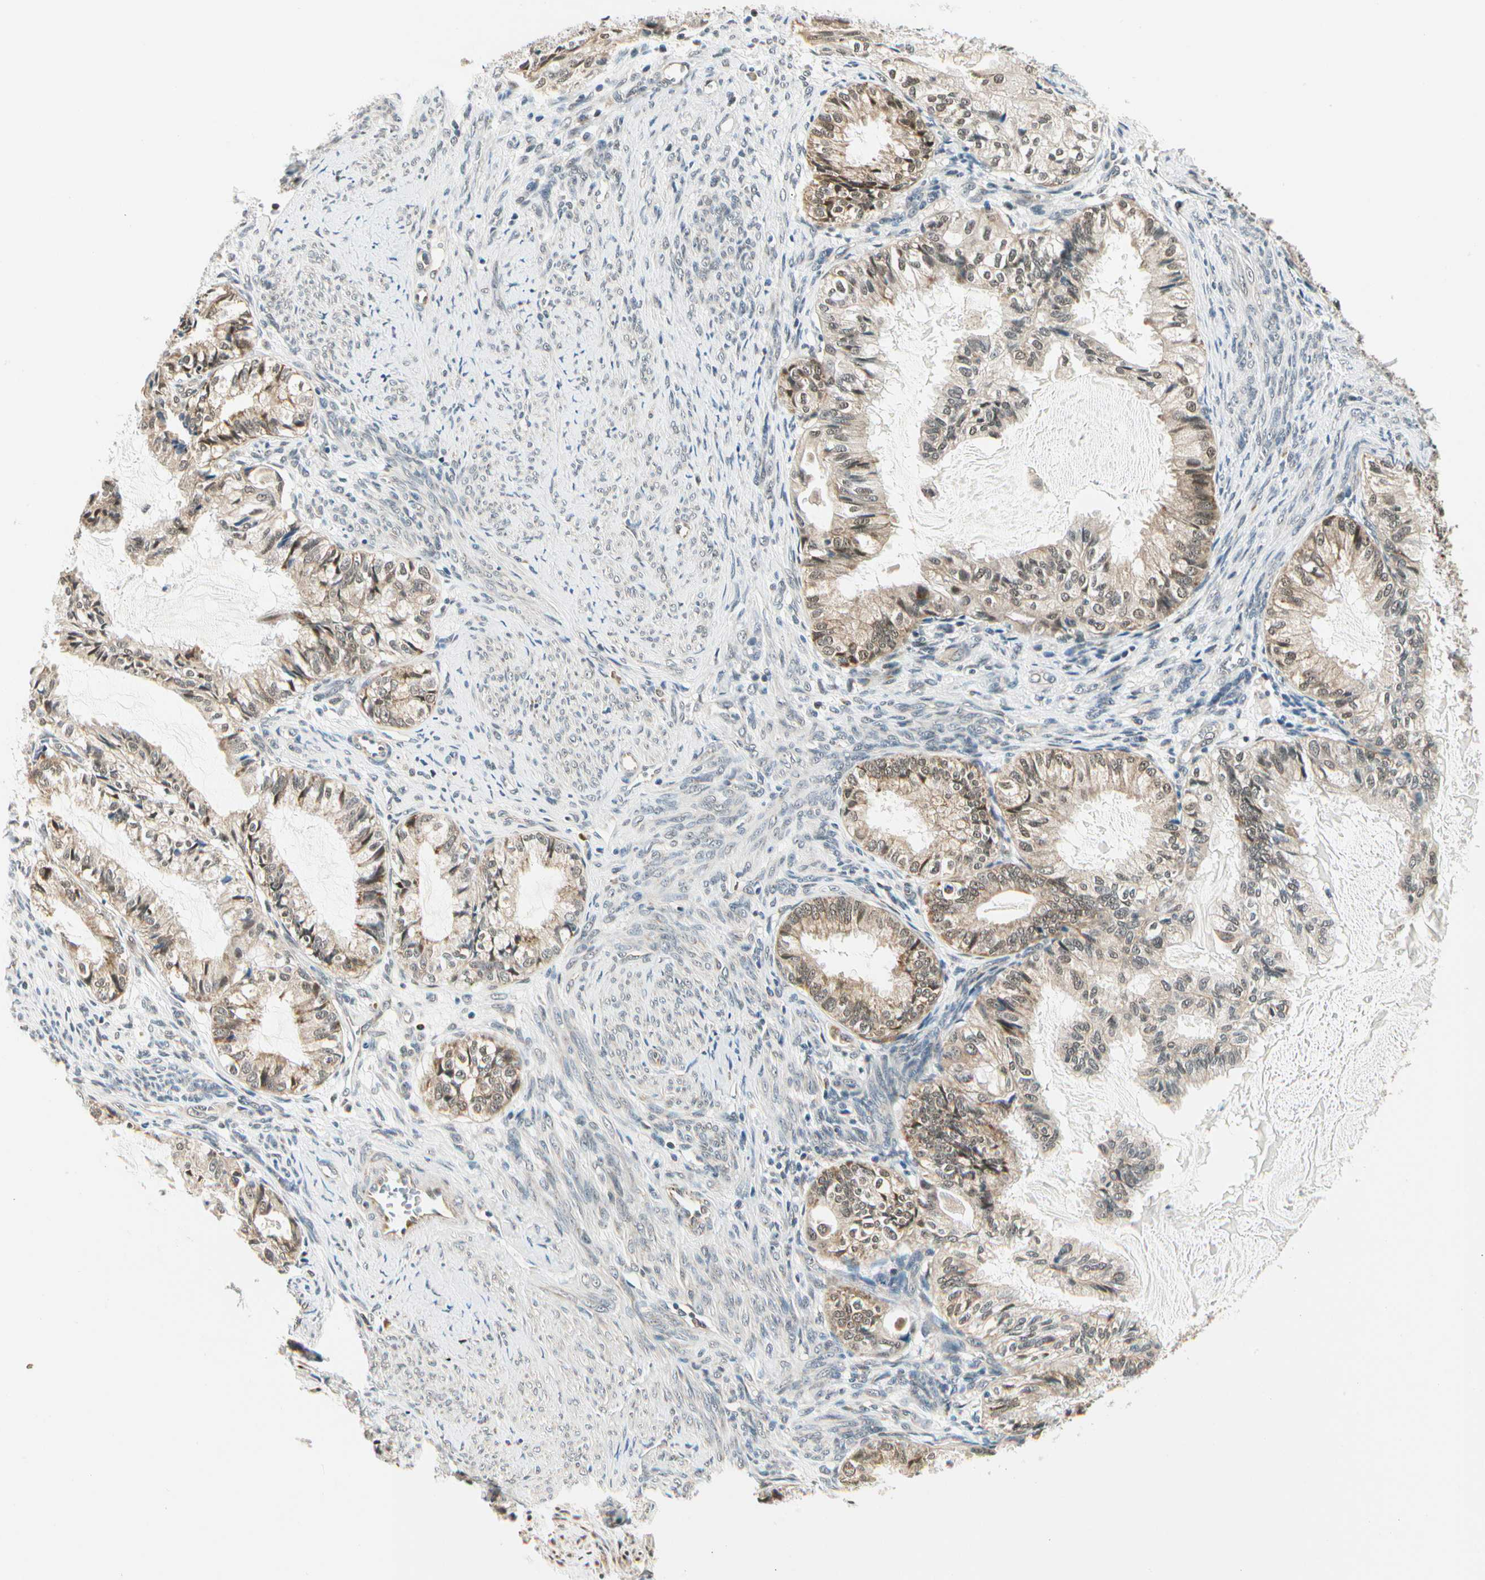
{"staining": {"intensity": "moderate", "quantity": "25%-75%", "location": "cytoplasmic/membranous"}, "tissue": "cervical cancer", "cell_type": "Tumor cells", "image_type": "cancer", "snomed": [{"axis": "morphology", "description": "Normal tissue, NOS"}, {"axis": "morphology", "description": "Adenocarcinoma, NOS"}, {"axis": "topography", "description": "Cervix"}, {"axis": "topography", "description": "Endometrium"}], "caption": "Protein expression analysis of cervical cancer reveals moderate cytoplasmic/membranous expression in about 25%-75% of tumor cells. Nuclei are stained in blue.", "gene": "PDK2", "patient": {"sex": "female", "age": 86}}